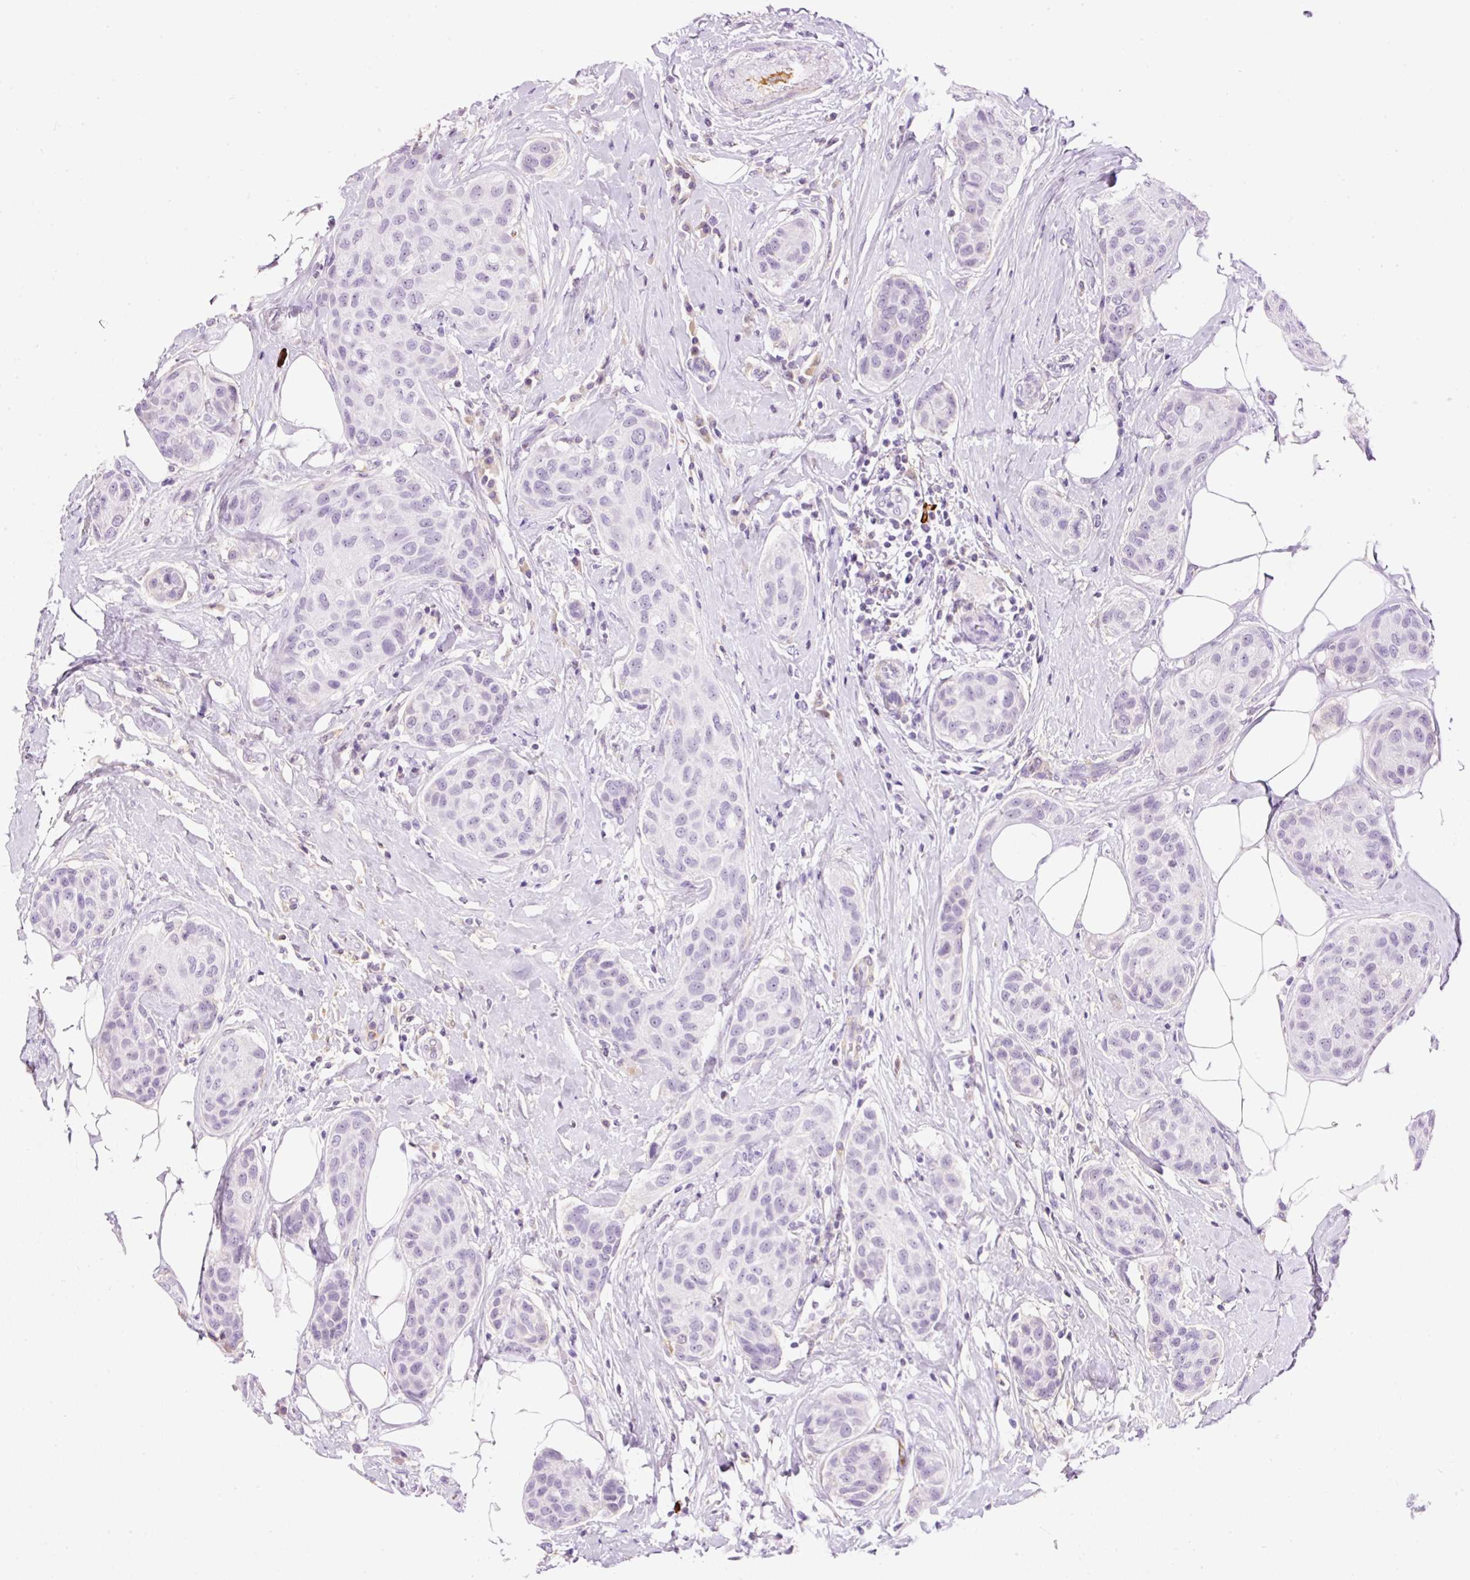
{"staining": {"intensity": "negative", "quantity": "none", "location": "none"}, "tissue": "breast cancer", "cell_type": "Tumor cells", "image_type": "cancer", "snomed": [{"axis": "morphology", "description": "Duct carcinoma"}, {"axis": "topography", "description": "Breast"}, {"axis": "topography", "description": "Lymph node"}], "caption": "IHC micrograph of human breast invasive ductal carcinoma stained for a protein (brown), which demonstrates no expression in tumor cells.", "gene": "PRPF38B", "patient": {"sex": "female", "age": 80}}